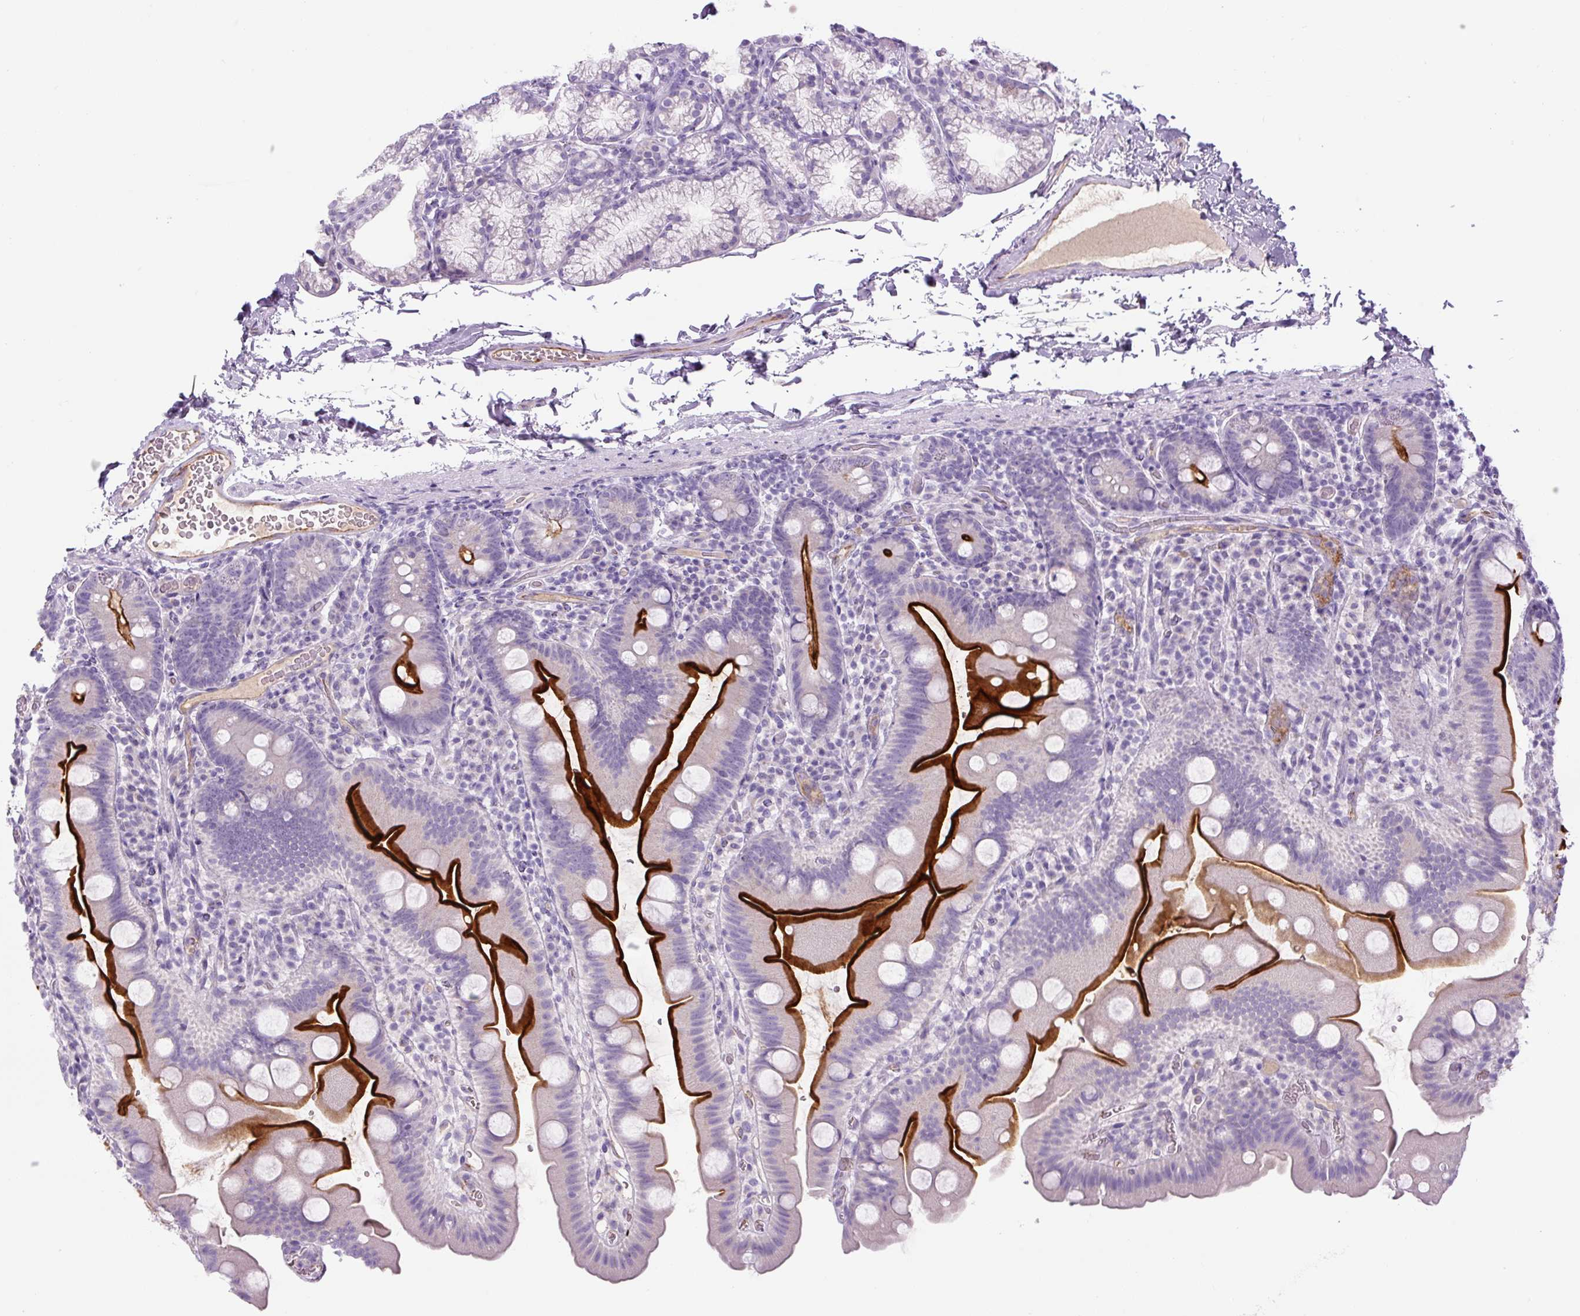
{"staining": {"intensity": "strong", "quantity": ">75%", "location": "cytoplasmic/membranous"}, "tissue": "small intestine", "cell_type": "Glandular cells", "image_type": "normal", "snomed": [{"axis": "morphology", "description": "Normal tissue, NOS"}, {"axis": "topography", "description": "Small intestine"}], "caption": "Glandular cells show high levels of strong cytoplasmic/membranous expression in about >75% of cells in unremarkable small intestine.", "gene": "RSPO4", "patient": {"sex": "female", "age": 68}}